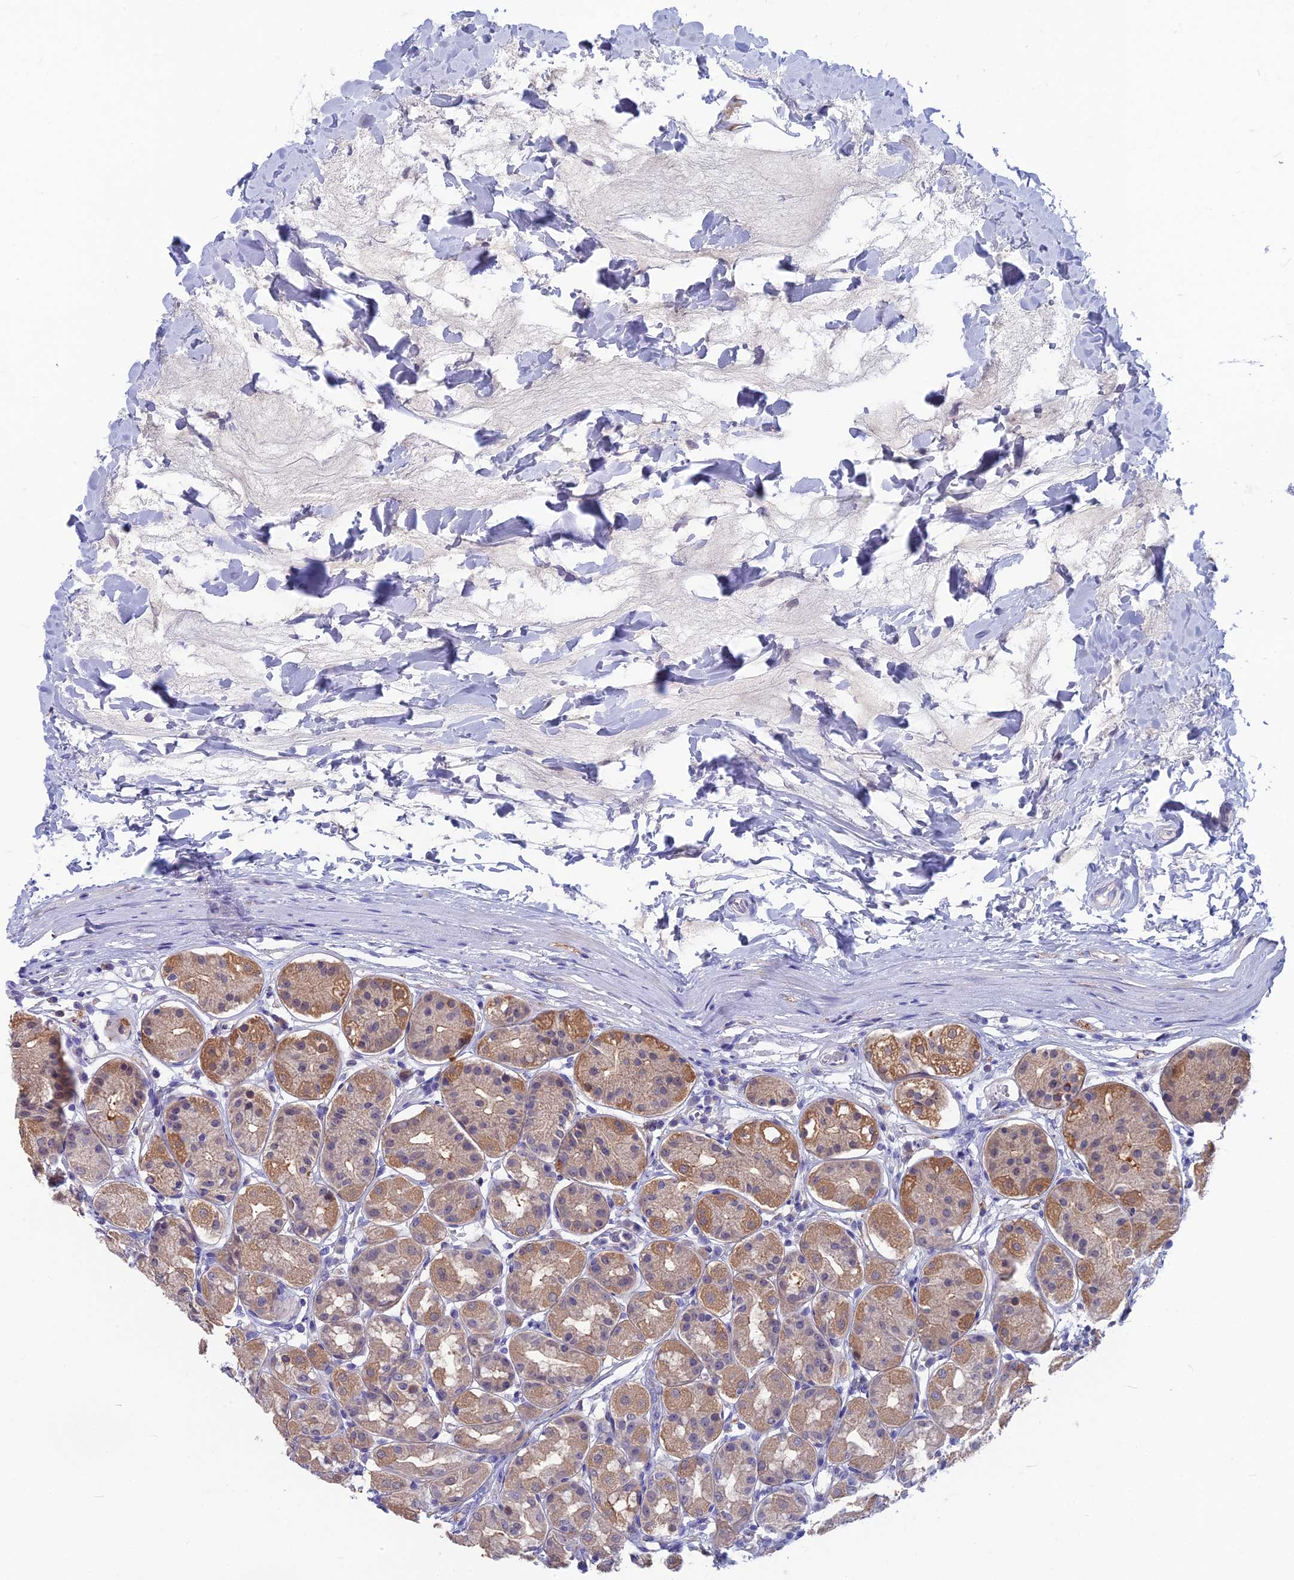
{"staining": {"intensity": "moderate", "quantity": "<25%", "location": "cytoplasmic/membranous"}, "tissue": "stomach", "cell_type": "Glandular cells", "image_type": "normal", "snomed": [{"axis": "morphology", "description": "Normal tissue, NOS"}, {"axis": "topography", "description": "Stomach"}, {"axis": "topography", "description": "Stomach, lower"}], "caption": "Brown immunohistochemical staining in unremarkable human stomach exhibits moderate cytoplasmic/membranous staining in about <25% of glandular cells.", "gene": "SNAP91", "patient": {"sex": "female", "age": 56}}